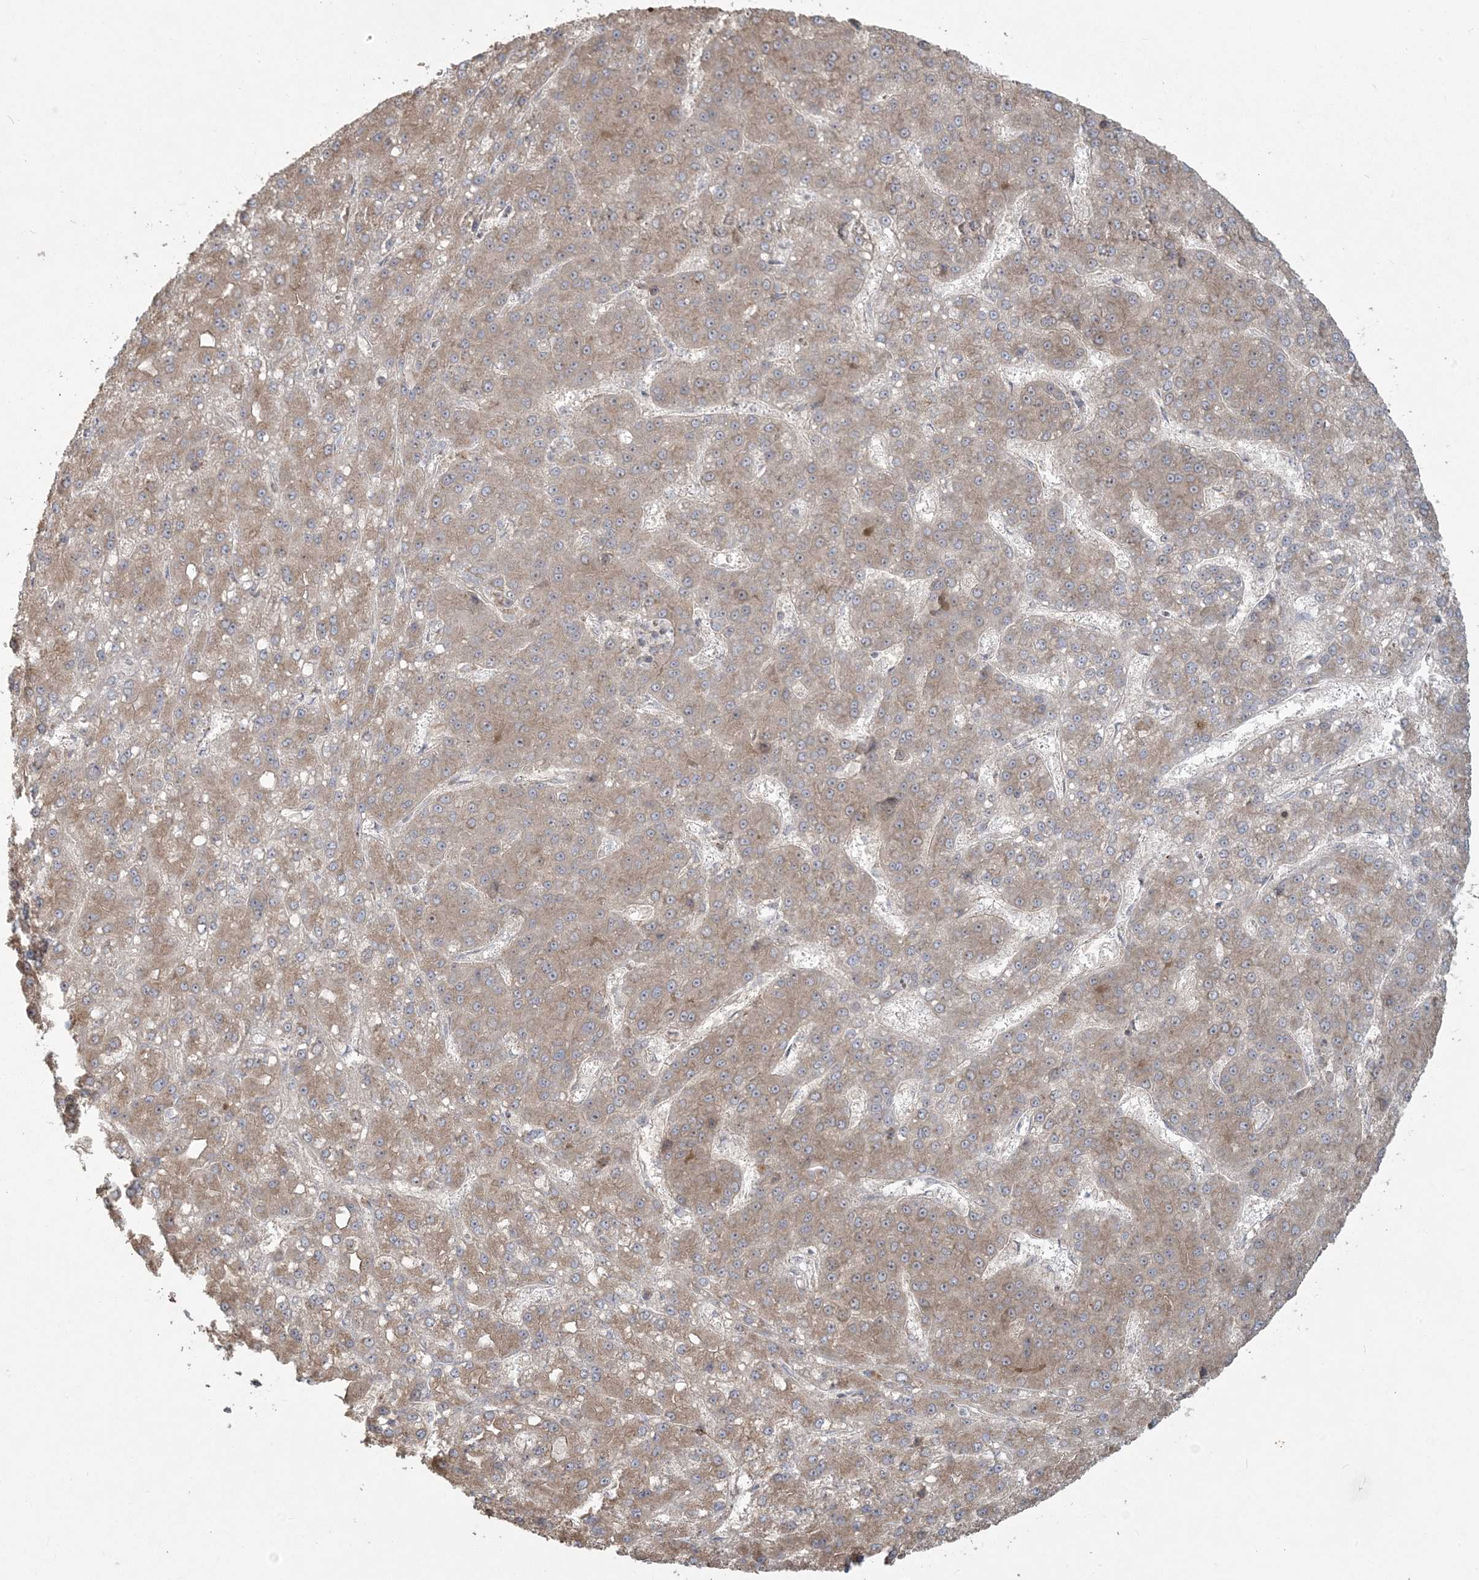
{"staining": {"intensity": "moderate", "quantity": "25%-75%", "location": "cytoplasmic/membranous"}, "tissue": "liver cancer", "cell_type": "Tumor cells", "image_type": "cancer", "snomed": [{"axis": "morphology", "description": "Carcinoma, Hepatocellular, NOS"}, {"axis": "topography", "description": "Liver"}], "caption": "Protein staining of liver cancer tissue reveals moderate cytoplasmic/membranous expression in about 25%-75% of tumor cells.", "gene": "ABCF3", "patient": {"sex": "male", "age": 67}}